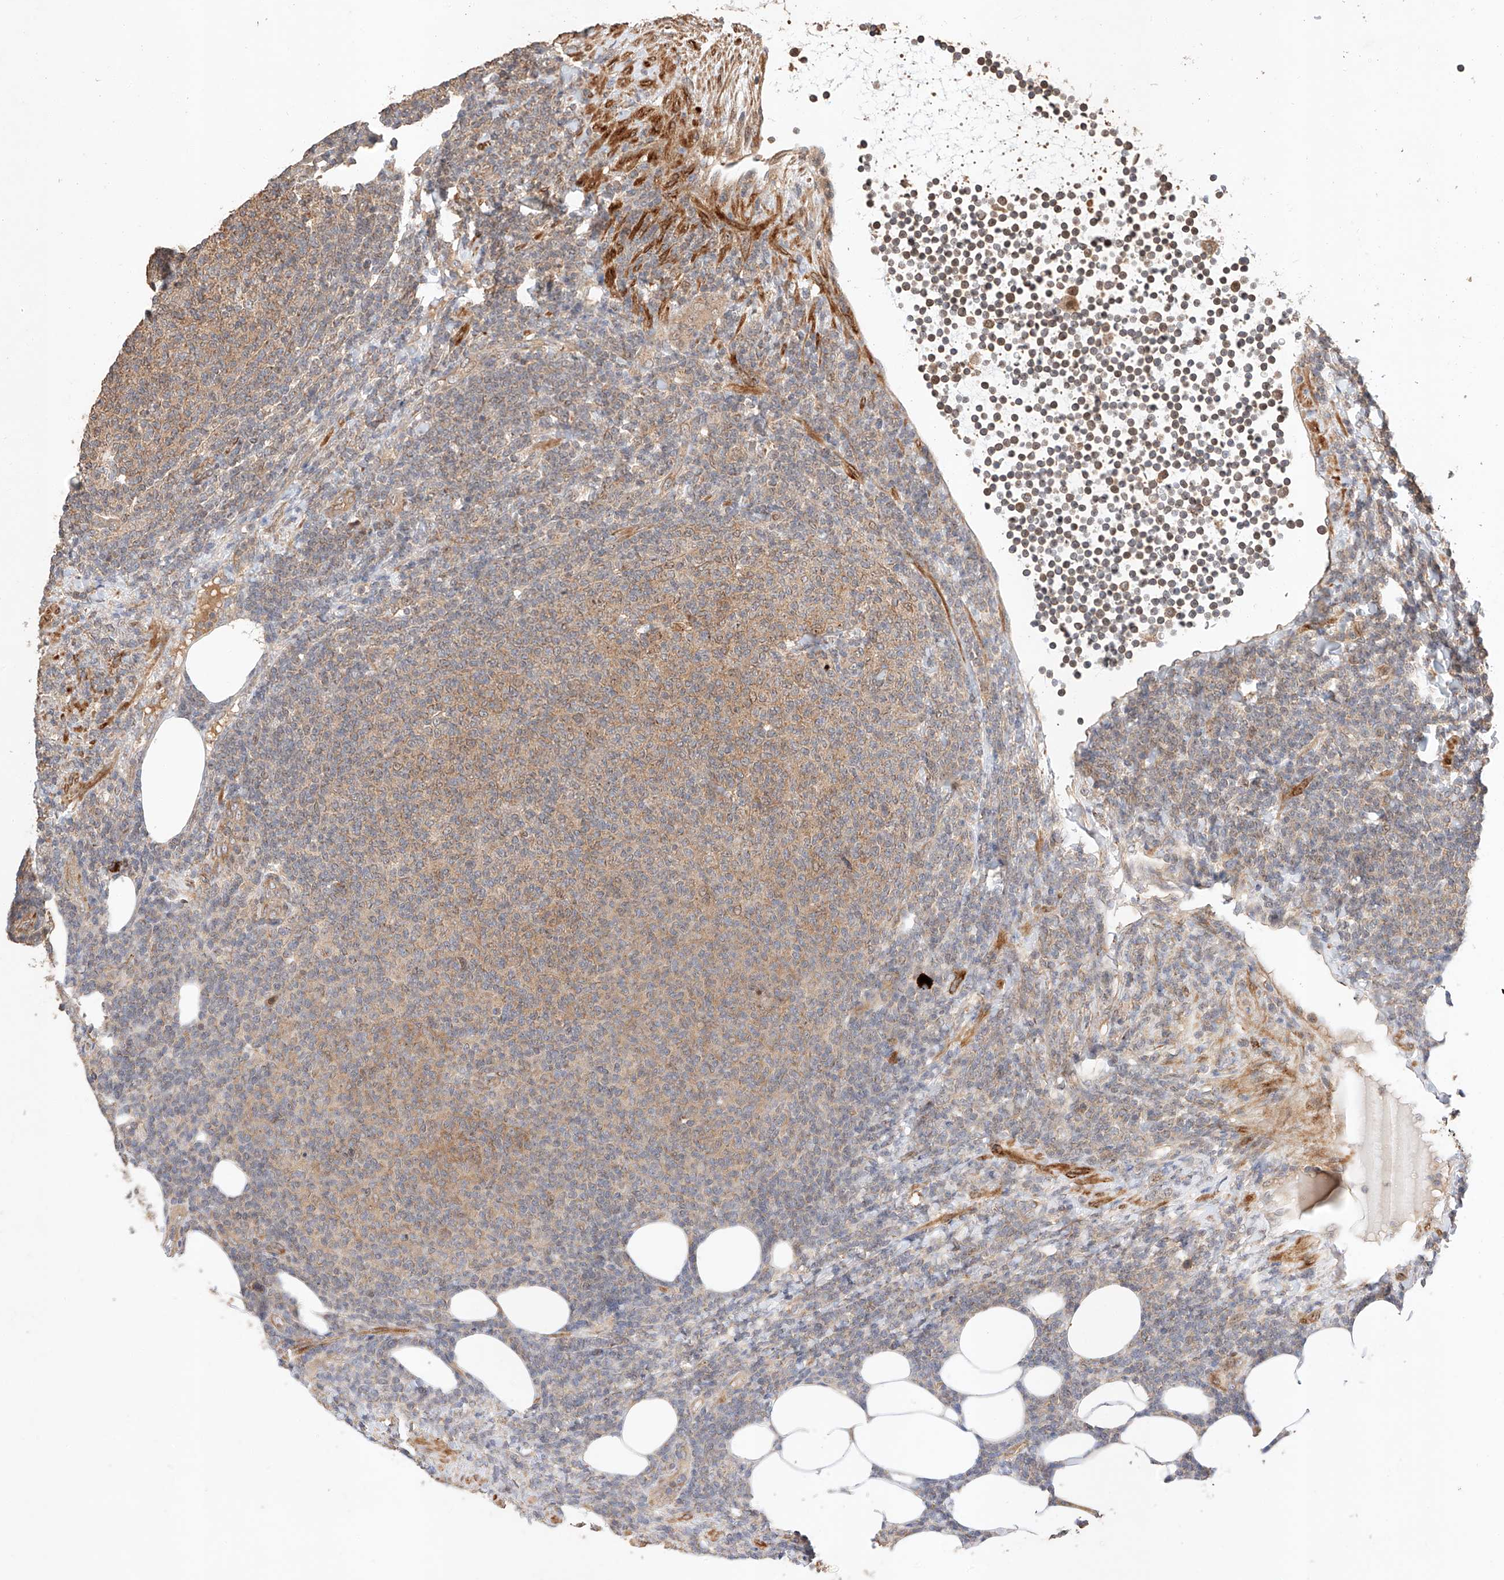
{"staining": {"intensity": "weak", "quantity": "25%-75%", "location": "cytoplasmic/membranous"}, "tissue": "lymphoma", "cell_type": "Tumor cells", "image_type": "cancer", "snomed": [{"axis": "morphology", "description": "Malignant lymphoma, non-Hodgkin's type, Low grade"}, {"axis": "topography", "description": "Lymph node"}], "caption": "IHC of human low-grade malignant lymphoma, non-Hodgkin's type displays low levels of weak cytoplasmic/membranous staining in approximately 25%-75% of tumor cells.", "gene": "RAB23", "patient": {"sex": "male", "age": 66}}